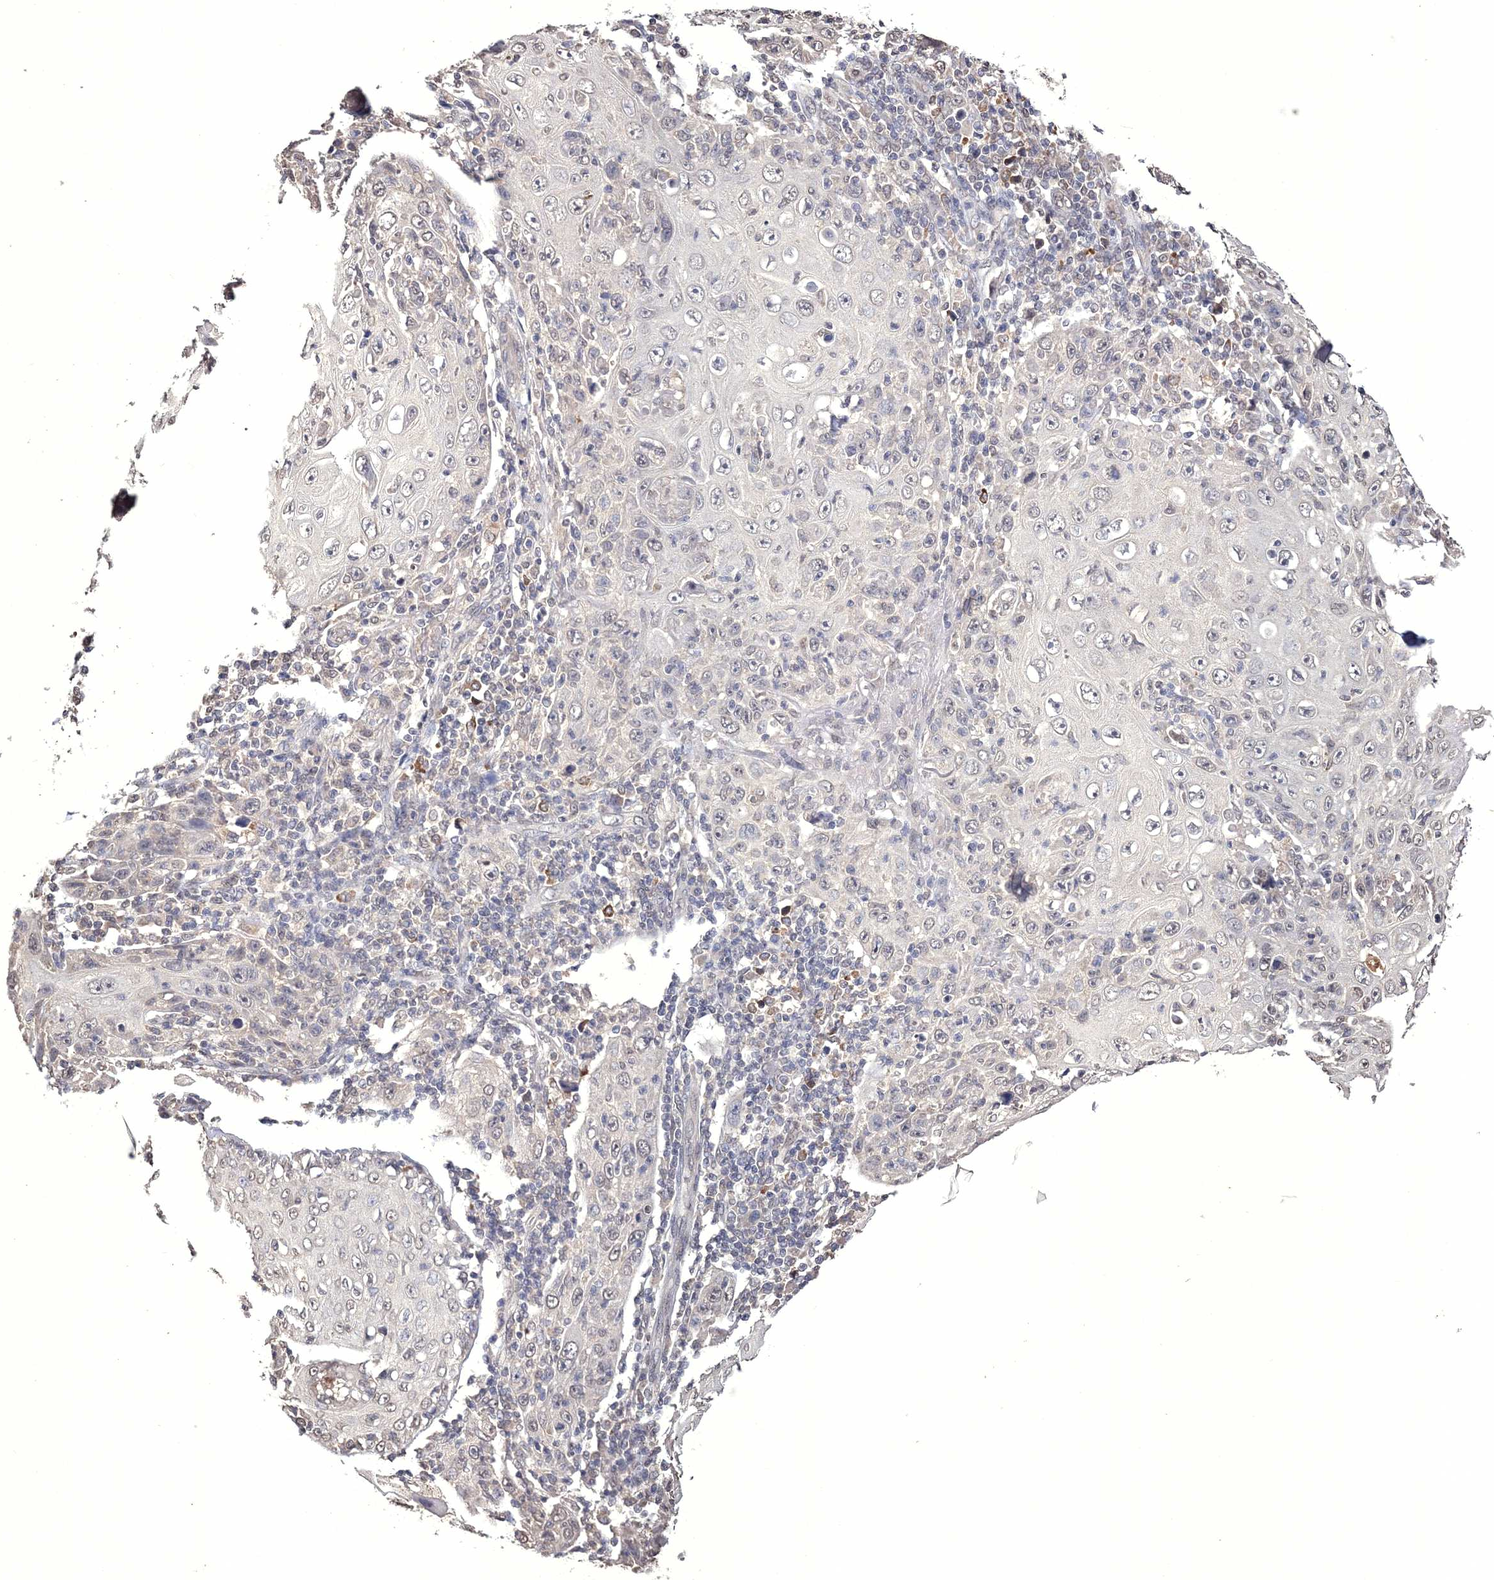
{"staining": {"intensity": "weak", "quantity": "25%-75%", "location": "nuclear"}, "tissue": "skin cancer", "cell_type": "Tumor cells", "image_type": "cancer", "snomed": [{"axis": "morphology", "description": "Squamous cell carcinoma, NOS"}, {"axis": "topography", "description": "Skin"}], "caption": "Immunohistochemistry (DAB) staining of skin cancer (squamous cell carcinoma) reveals weak nuclear protein expression in about 25%-75% of tumor cells.", "gene": "GPN1", "patient": {"sex": "female", "age": 88}}